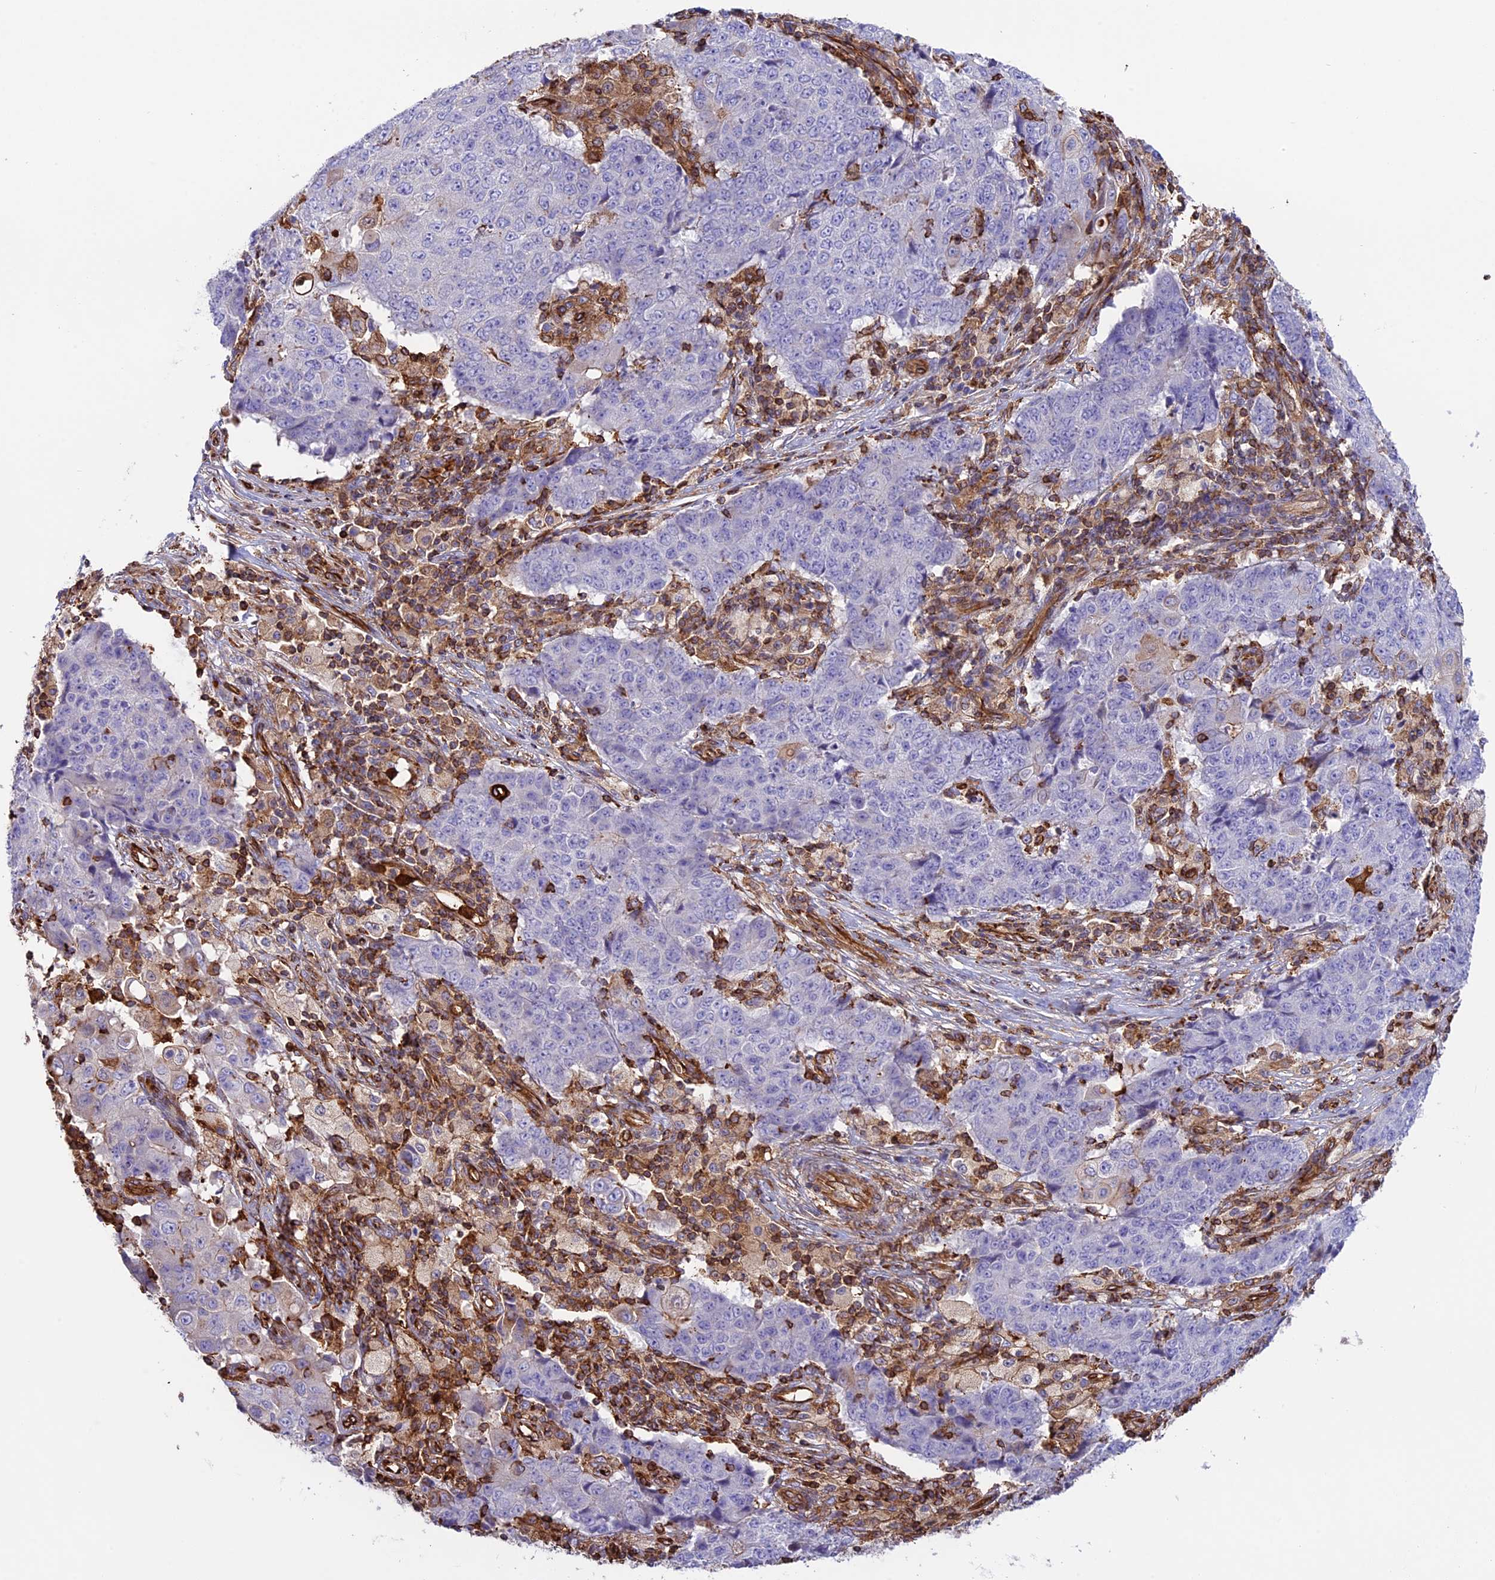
{"staining": {"intensity": "negative", "quantity": "none", "location": "none"}, "tissue": "ovarian cancer", "cell_type": "Tumor cells", "image_type": "cancer", "snomed": [{"axis": "morphology", "description": "Carcinoma, endometroid"}, {"axis": "topography", "description": "Ovary"}], "caption": "Tumor cells show no significant protein expression in endometroid carcinoma (ovarian). (Immunohistochemistry, brightfield microscopy, high magnification).", "gene": "CD99L2", "patient": {"sex": "female", "age": 42}}